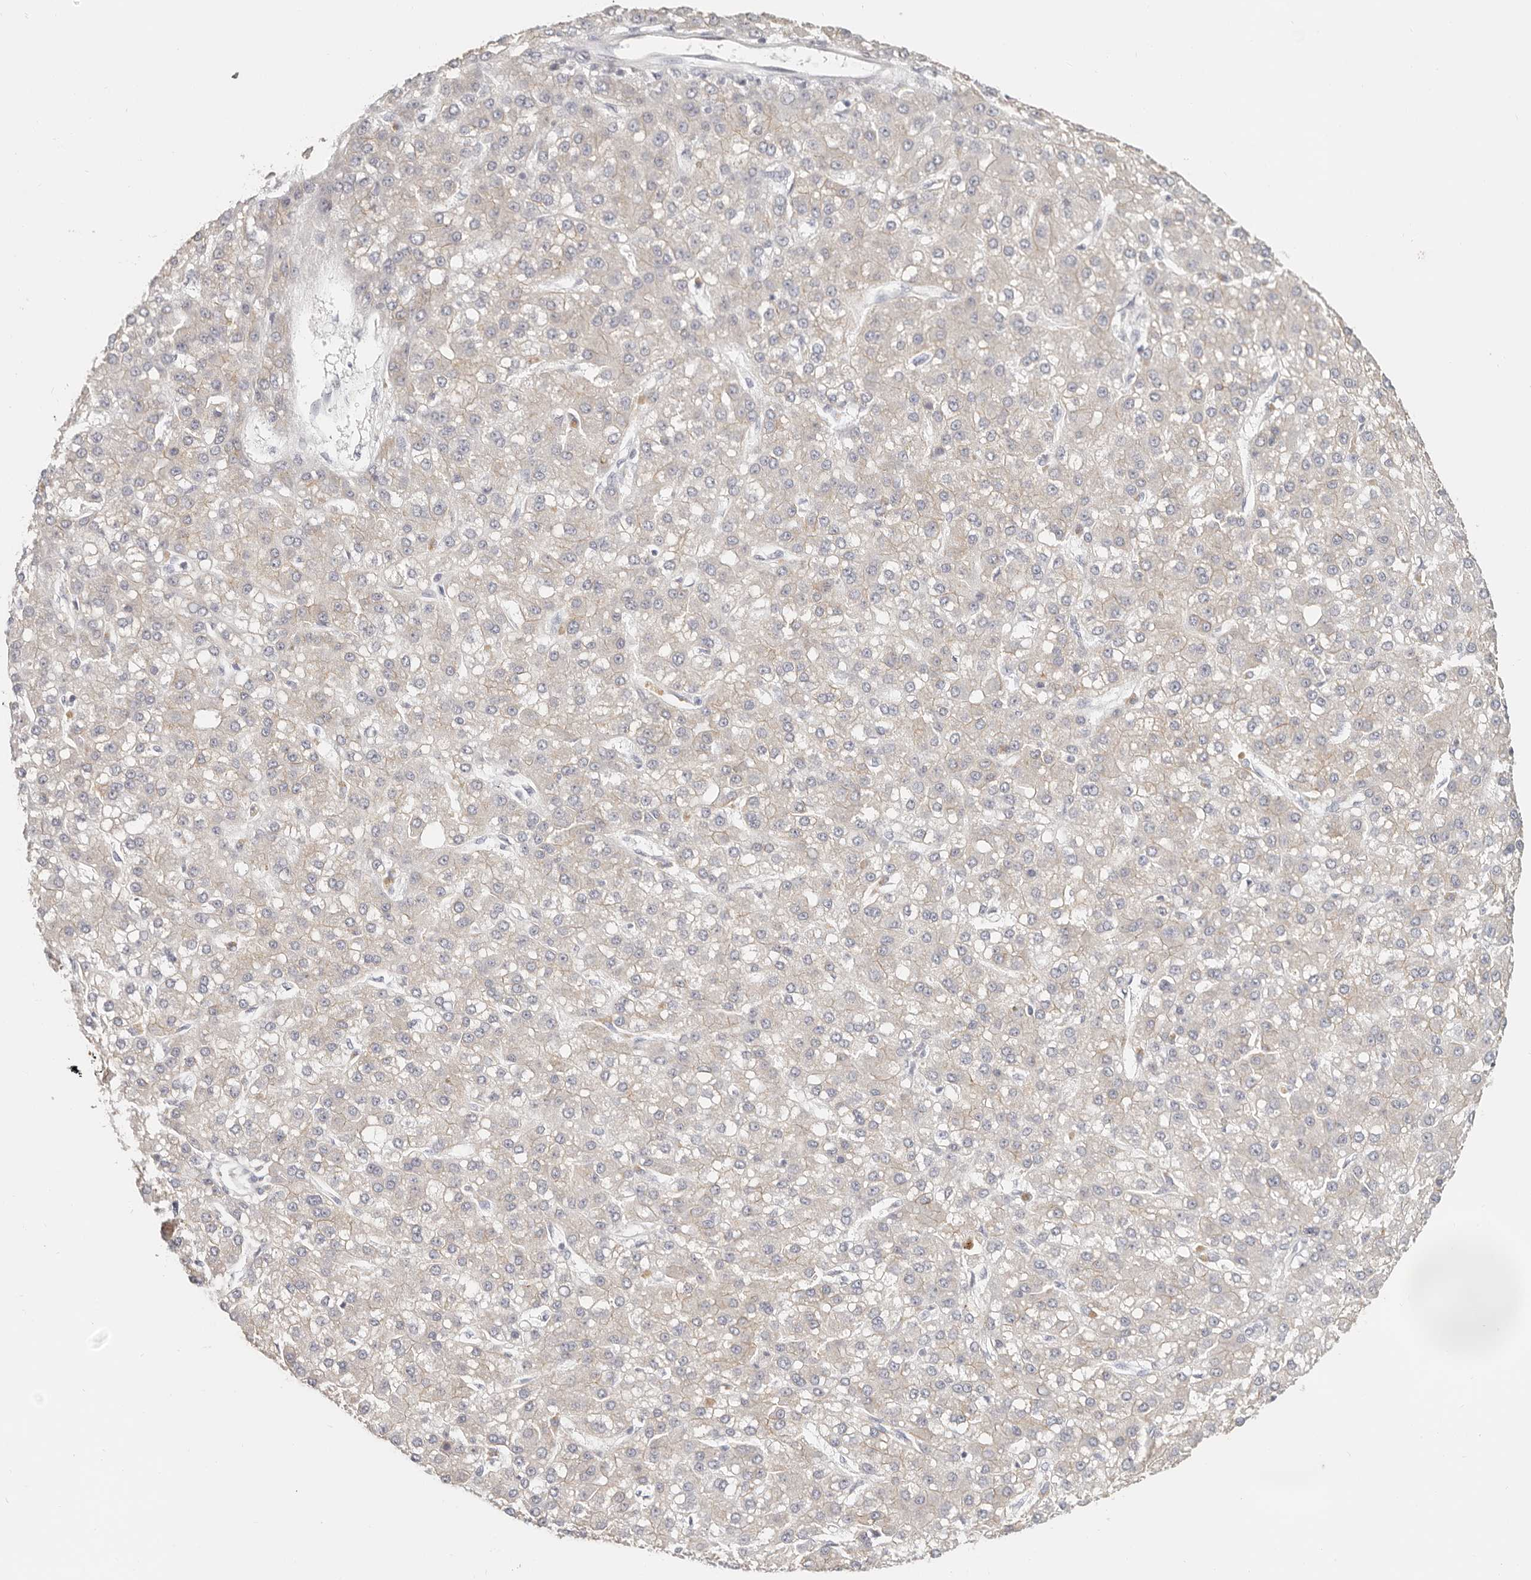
{"staining": {"intensity": "weak", "quantity": "<25%", "location": "cytoplasmic/membranous"}, "tissue": "liver cancer", "cell_type": "Tumor cells", "image_type": "cancer", "snomed": [{"axis": "morphology", "description": "Carcinoma, Hepatocellular, NOS"}, {"axis": "topography", "description": "Liver"}], "caption": "This photomicrograph is of hepatocellular carcinoma (liver) stained with immunohistochemistry (IHC) to label a protein in brown with the nuclei are counter-stained blue. There is no positivity in tumor cells. (DAB (3,3'-diaminobenzidine) IHC with hematoxylin counter stain).", "gene": "ANXA9", "patient": {"sex": "male", "age": 67}}